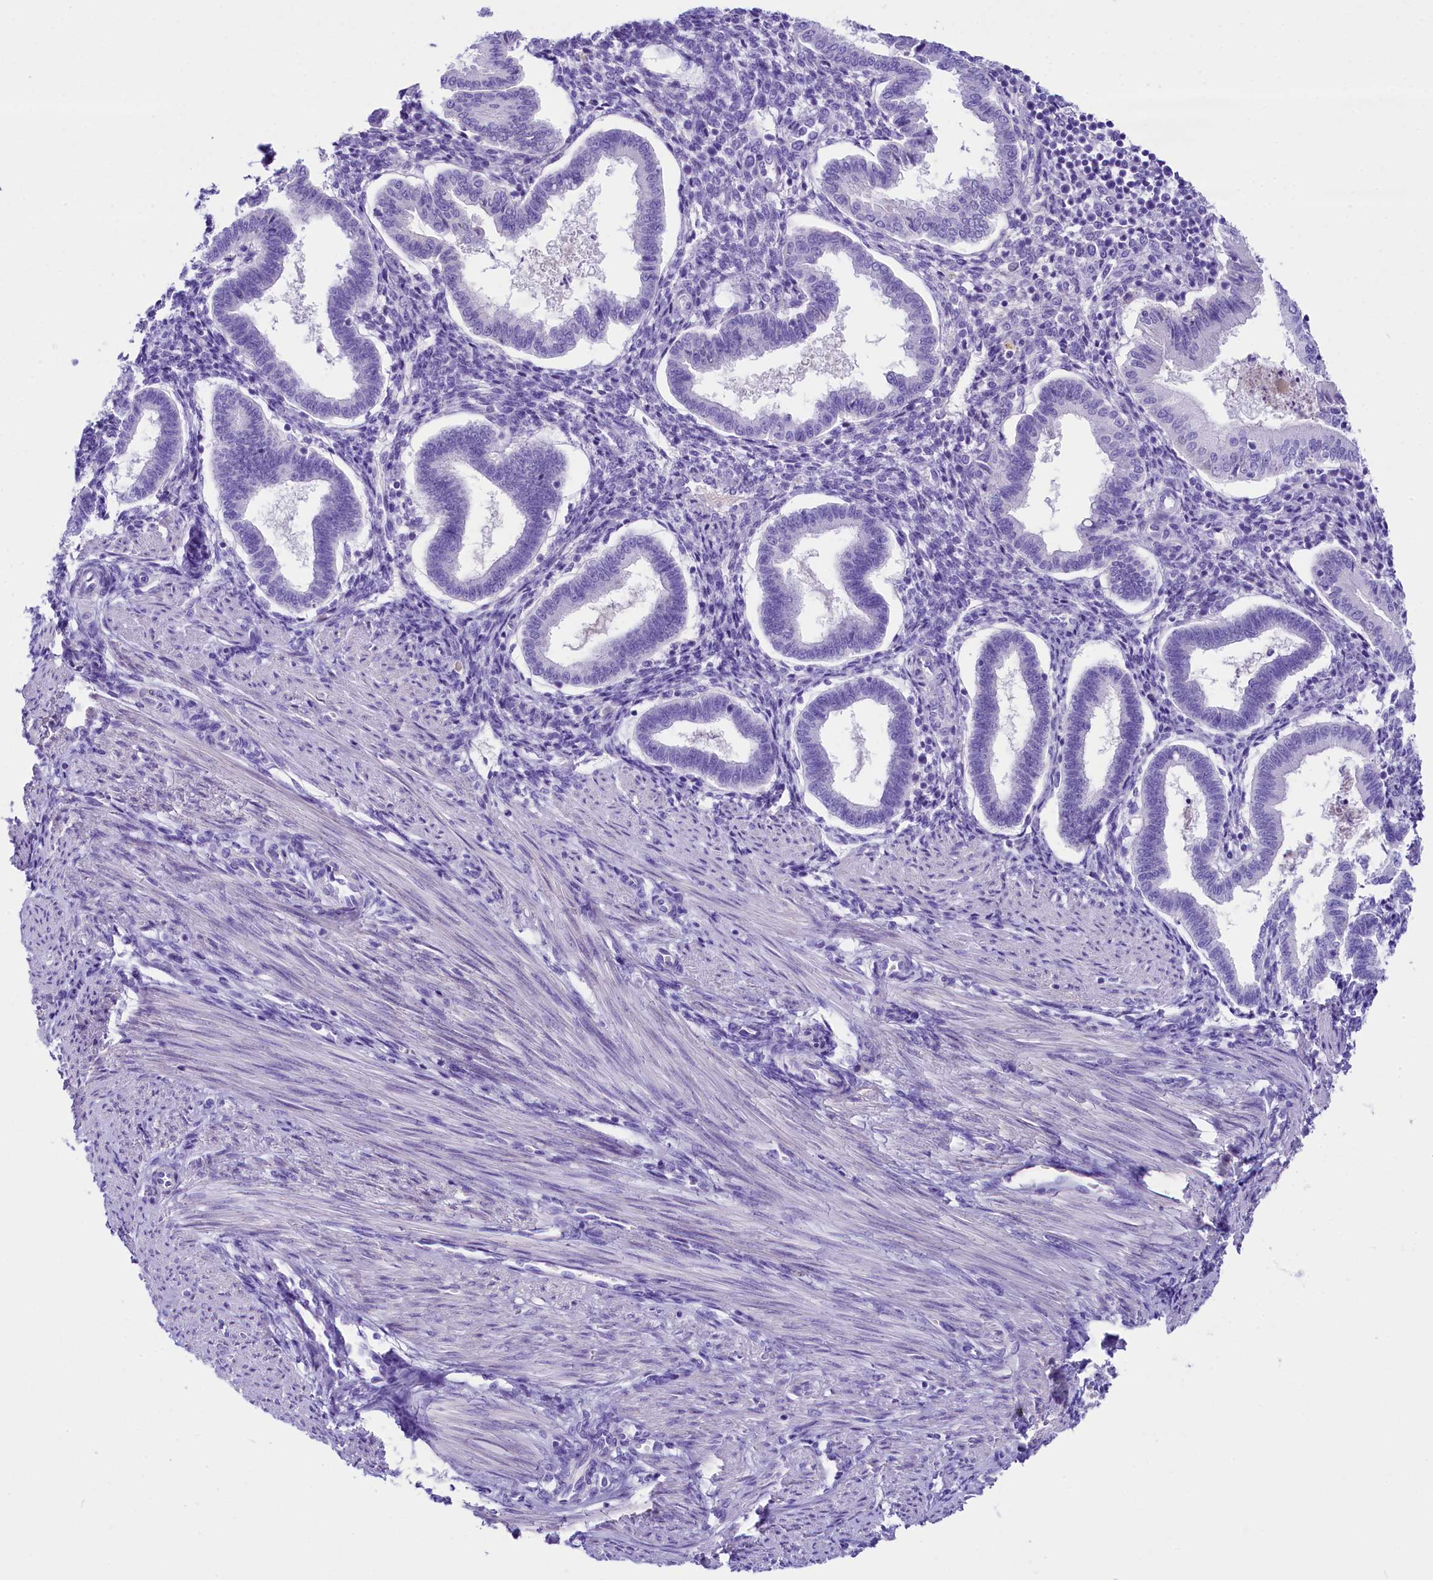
{"staining": {"intensity": "negative", "quantity": "none", "location": "none"}, "tissue": "endometrium", "cell_type": "Cells in endometrial stroma", "image_type": "normal", "snomed": [{"axis": "morphology", "description": "Normal tissue, NOS"}, {"axis": "topography", "description": "Endometrium"}], "caption": "Image shows no significant protein expression in cells in endometrial stroma of unremarkable endometrium.", "gene": "SKIDA1", "patient": {"sex": "female", "age": 24}}